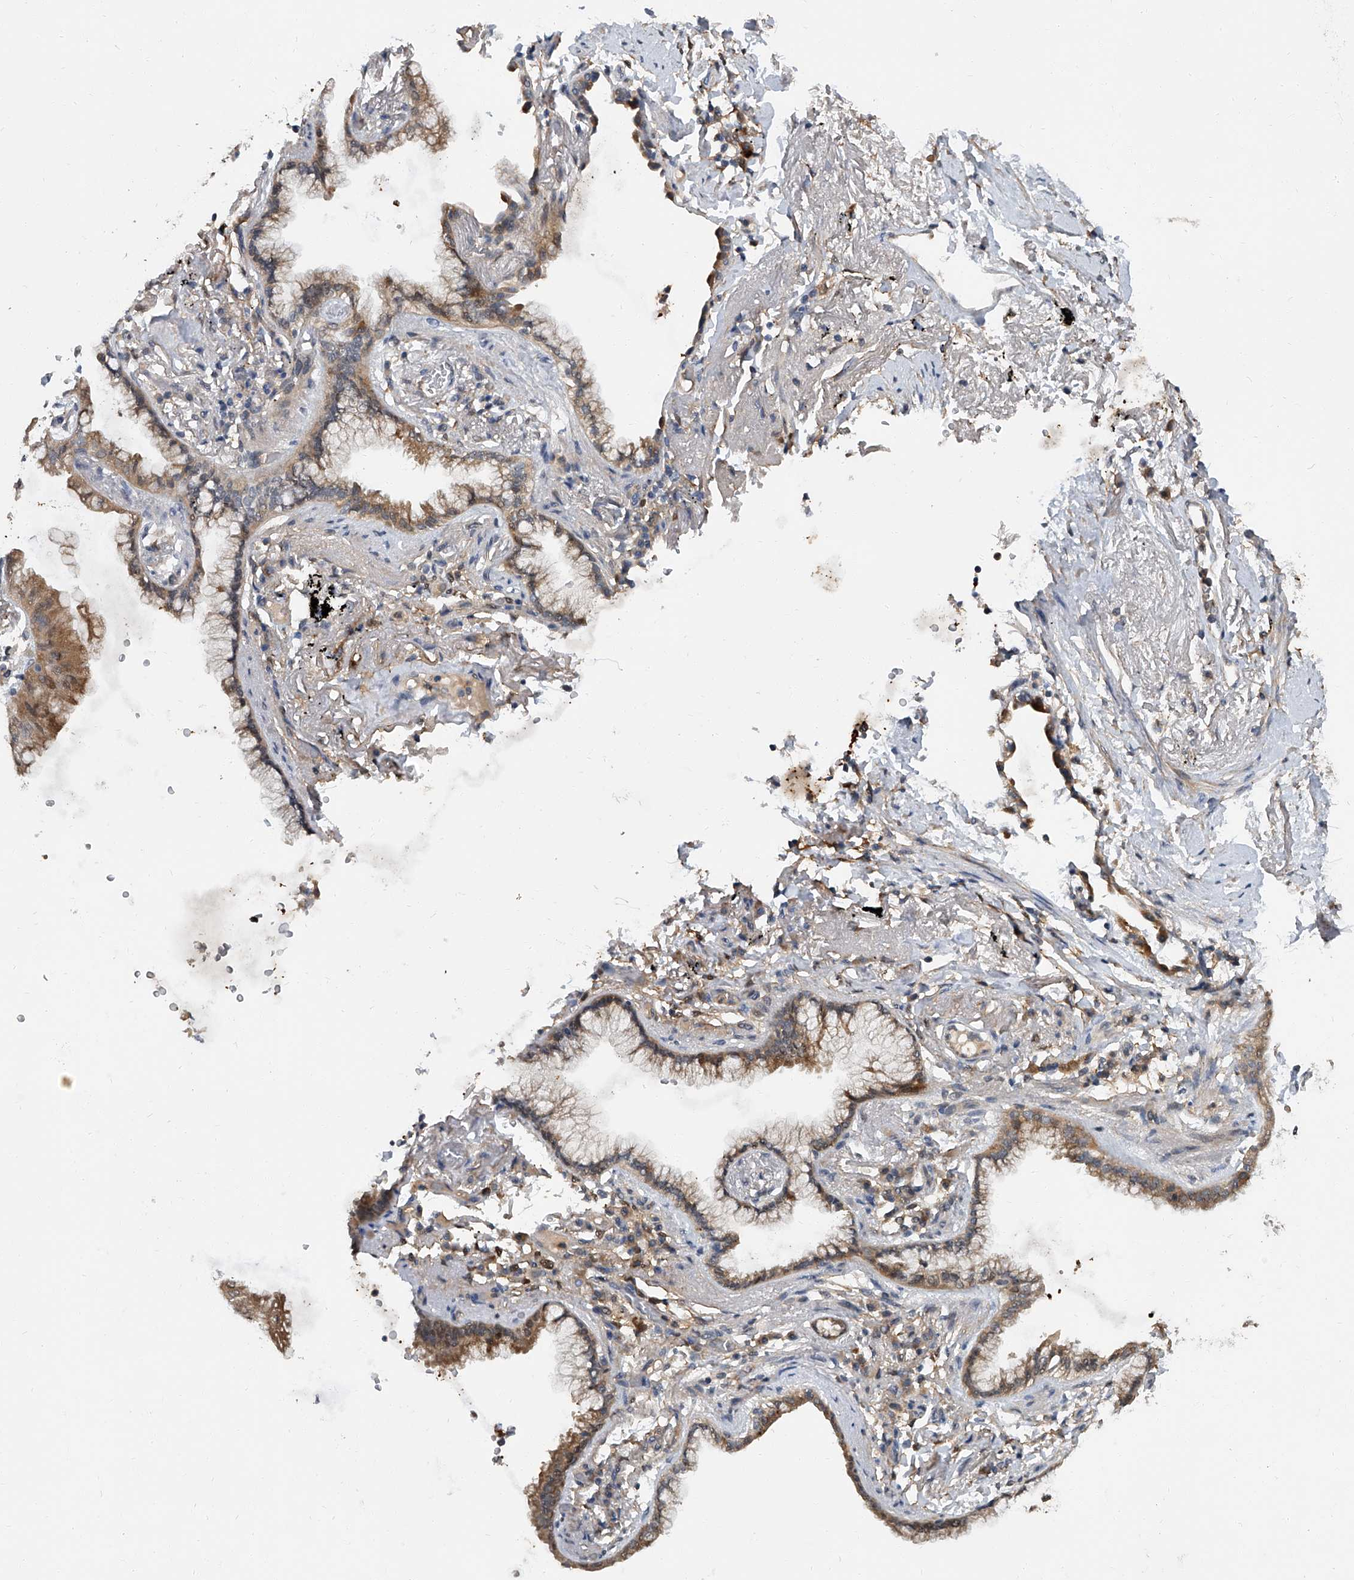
{"staining": {"intensity": "moderate", "quantity": ">75%", "location": "cytoplasmic/membranous"}, "tissue": "lung cancer", "cell_type": "Tumor cells", "image_type": "cancer", "snomed": [{"axis": "morphology", "description": "Adenocarcinoma, NOS"}, {"axis": "topography", "description": "Lung"}], "caption": "Immunohistochemical staining of adenocarcinoma (lung) shows medium levels of moderate cytoplasmic/membranous protein expression in approximately >75% of tumor cells.", "gene": "JAG2", "patient": {"sex": "female", "age": 70}}